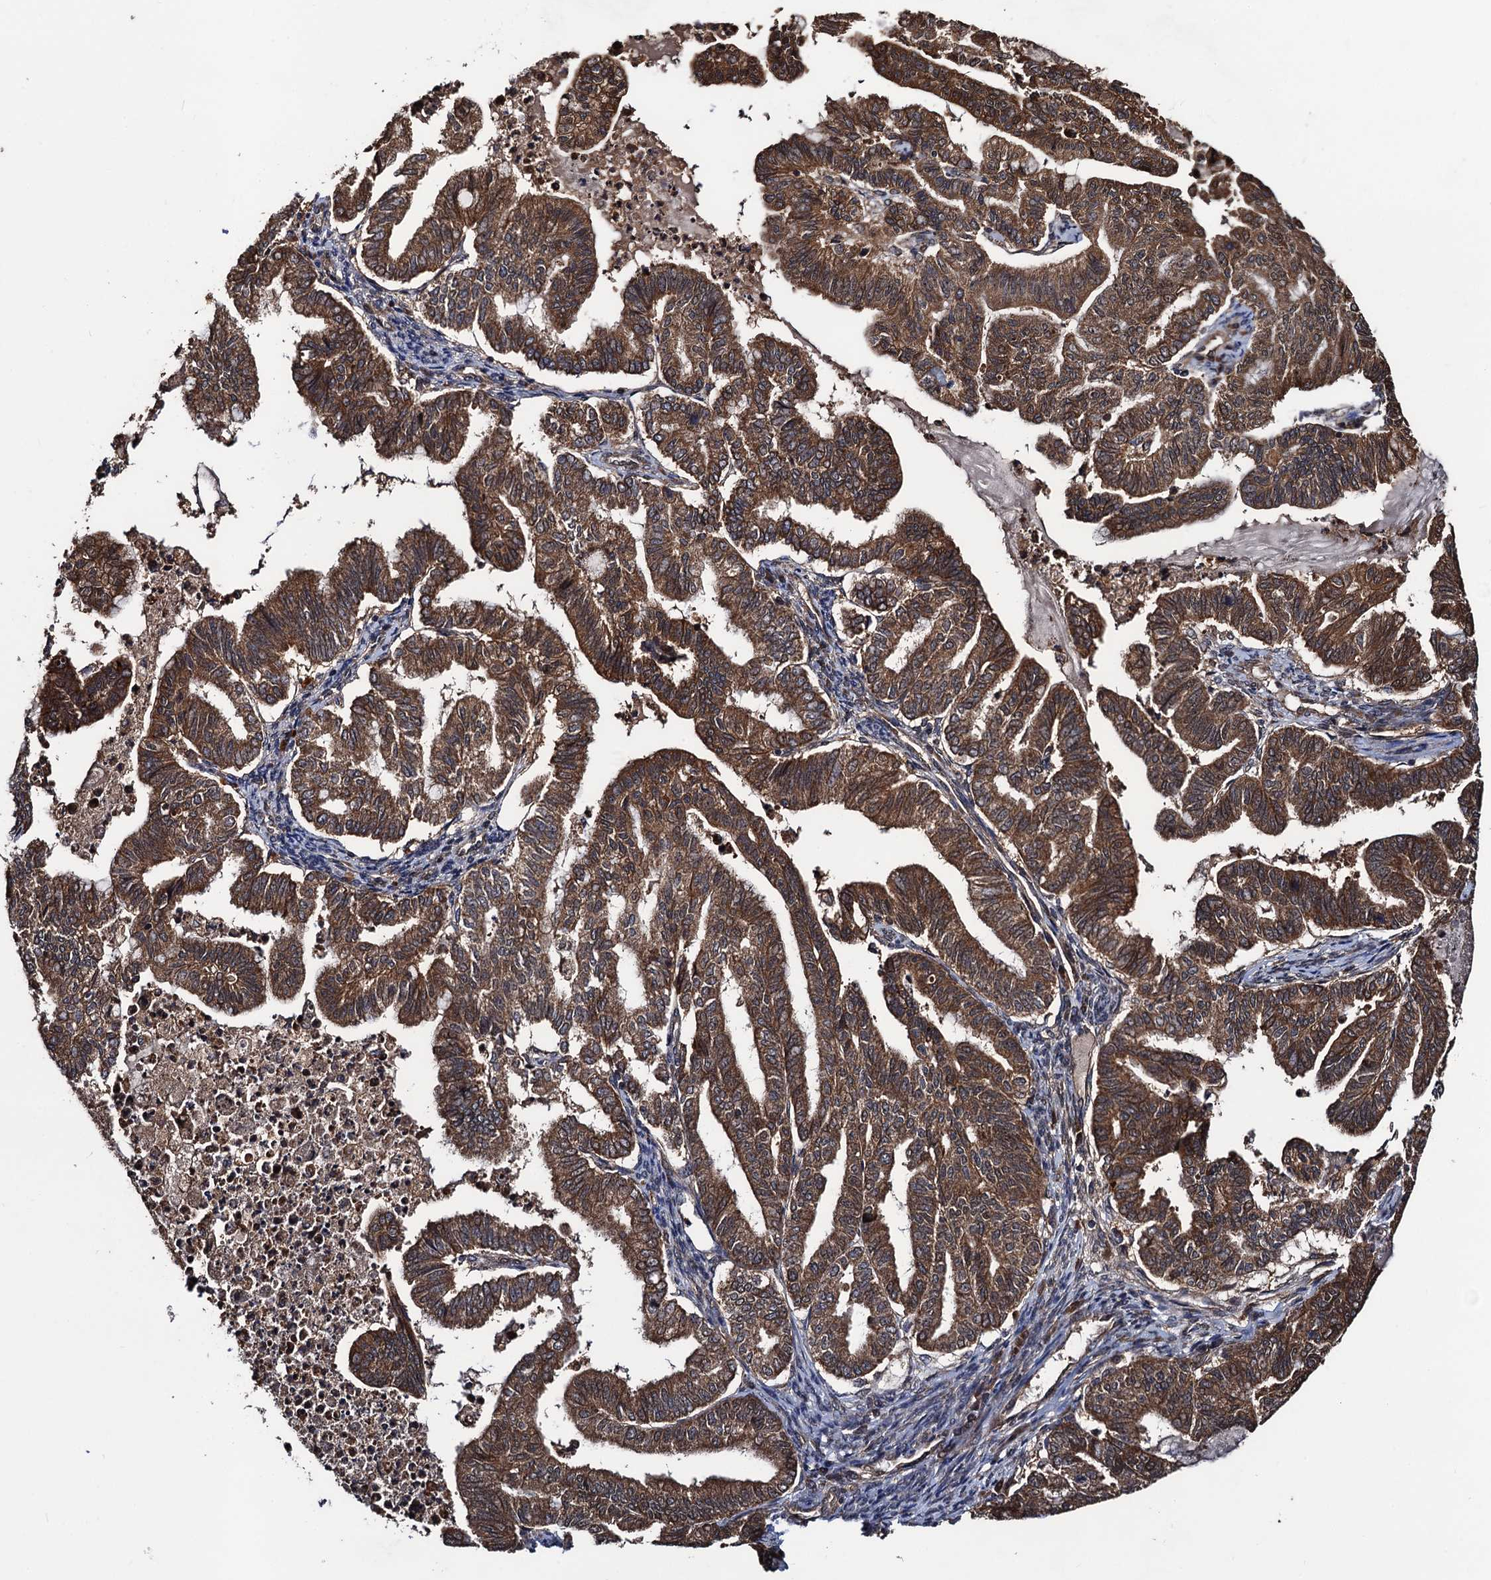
{"staining": {"intensity": "moderate", "quantity": ">75%", "location": "cytoplasmic/membranous"}, "tissue": "endometrial cancer", "cell_type": "Tumor cells", "image_type": "cancer", "snomed": [{"axis": "morphology", "description": "Adenocarcinoma, NOS"}, {"axis": "topography", "description": "Endometrium"}], "caption": "Immunohistochemistry (IHC) staining of endometrial cancer, which reveals medium levels of moderate cytoplasmic/membranous positivity in approximately >75% of tumor cells indicating moderate cytoplasmic/membranous protein expression. The staining was performed using DAB (brown) for protein detection and nuclei were counterstained in hematoxylin (blue).", "gene": "MIER2", "patient": {"sex": "female", "age": 79}}